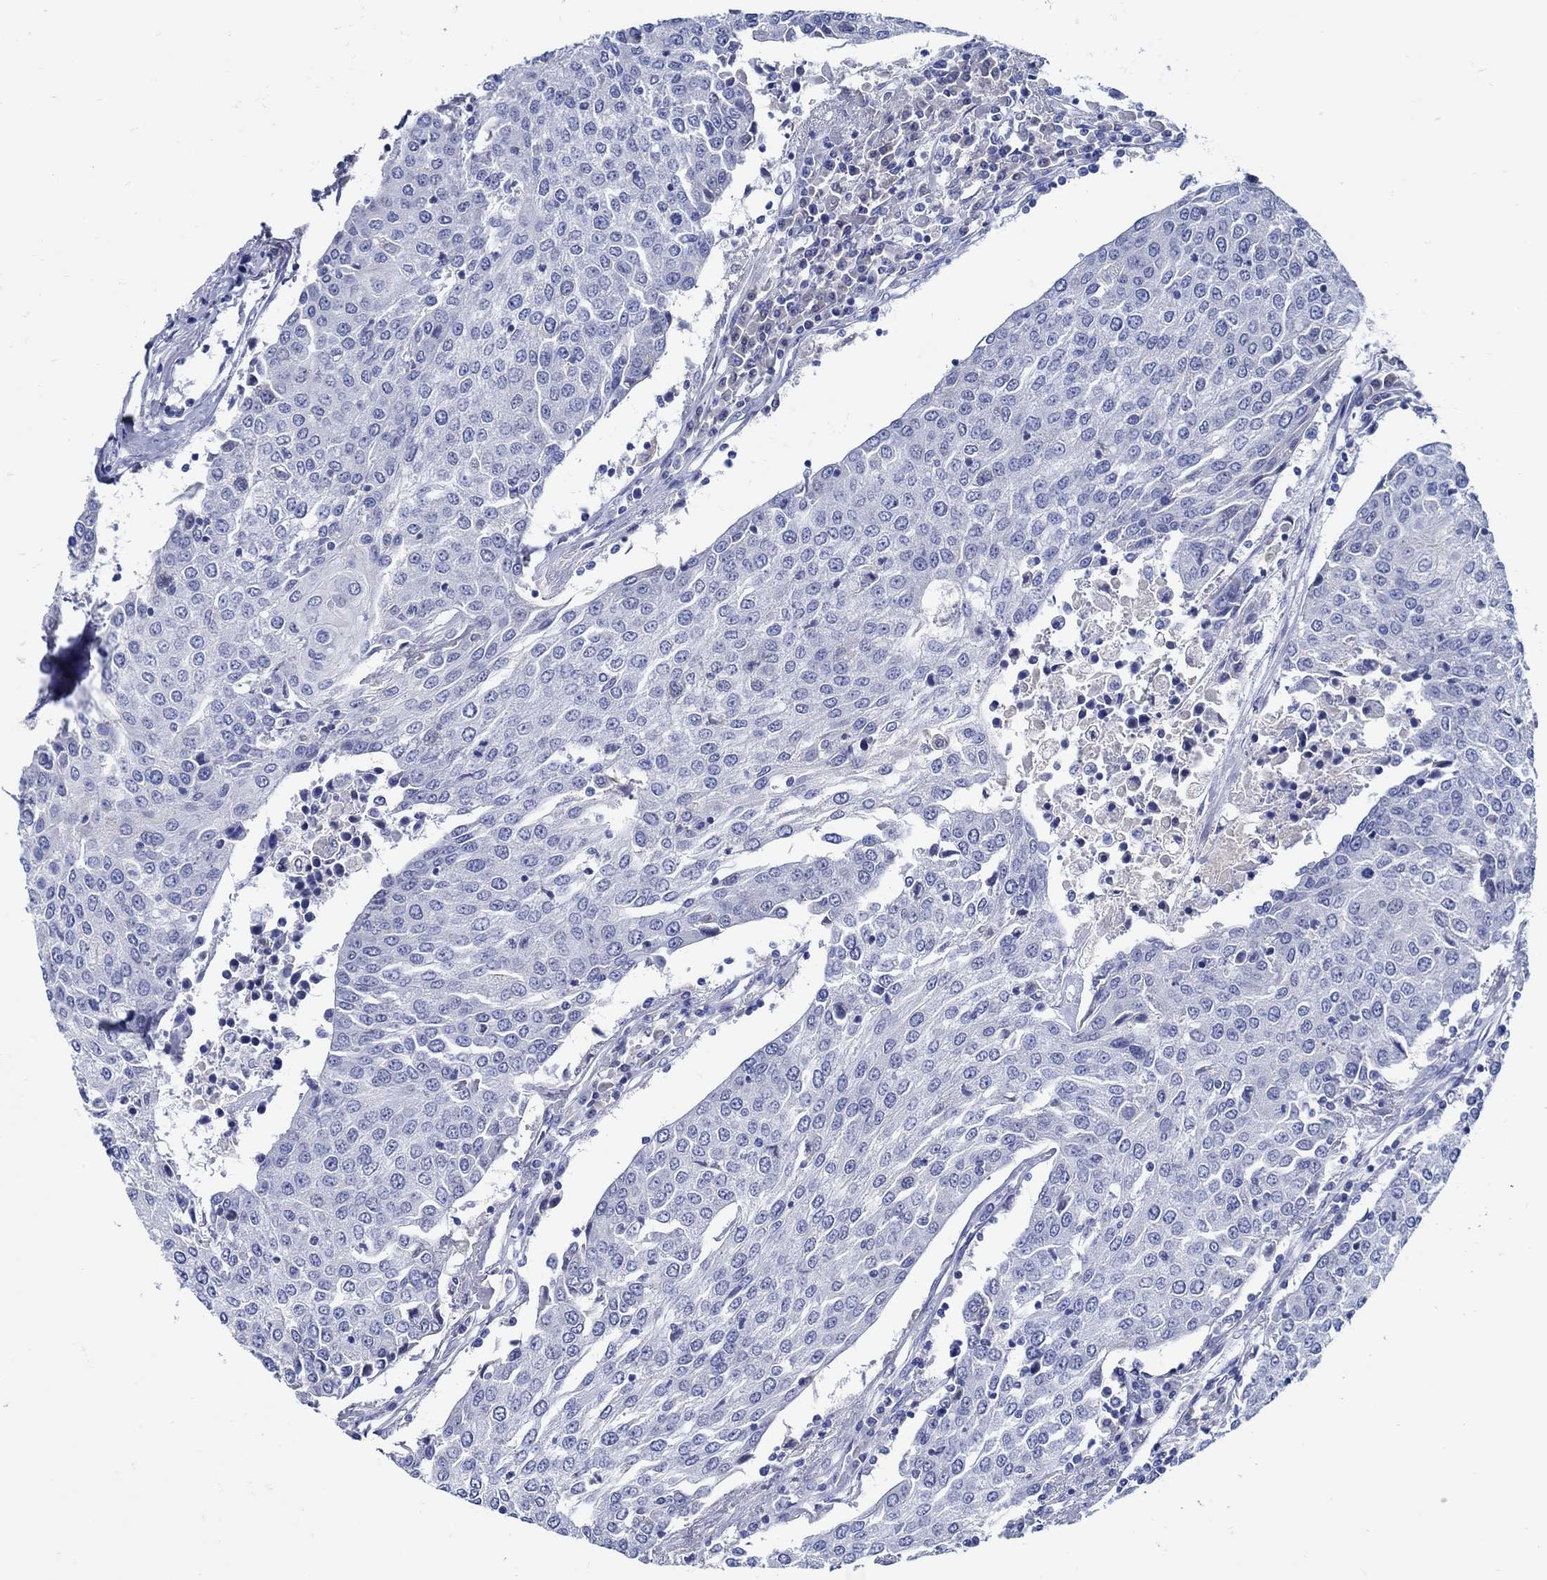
{"staining": {"intensity": "negative", "quantity": "none", "location": "none"}, "tissue": "urothelial cancer", "cell_type": "Tumor cells", "image_type": "cancer", "snomed": [{"axis": "morphology", "description": "Urothelial carcinoma, High grade"}, {"axis": "topography", "description": "Urinary bladder"}], "caption": "High magnification brightfield microscopy of urothelial cancer stained with DAB (brown) and counterstained with hematoxylin (blue): tumor cells show no significant positivity. Nuclei are stained in blue.", "gene": "PAX9", "patient": {"sex": "female", "age": 85}}